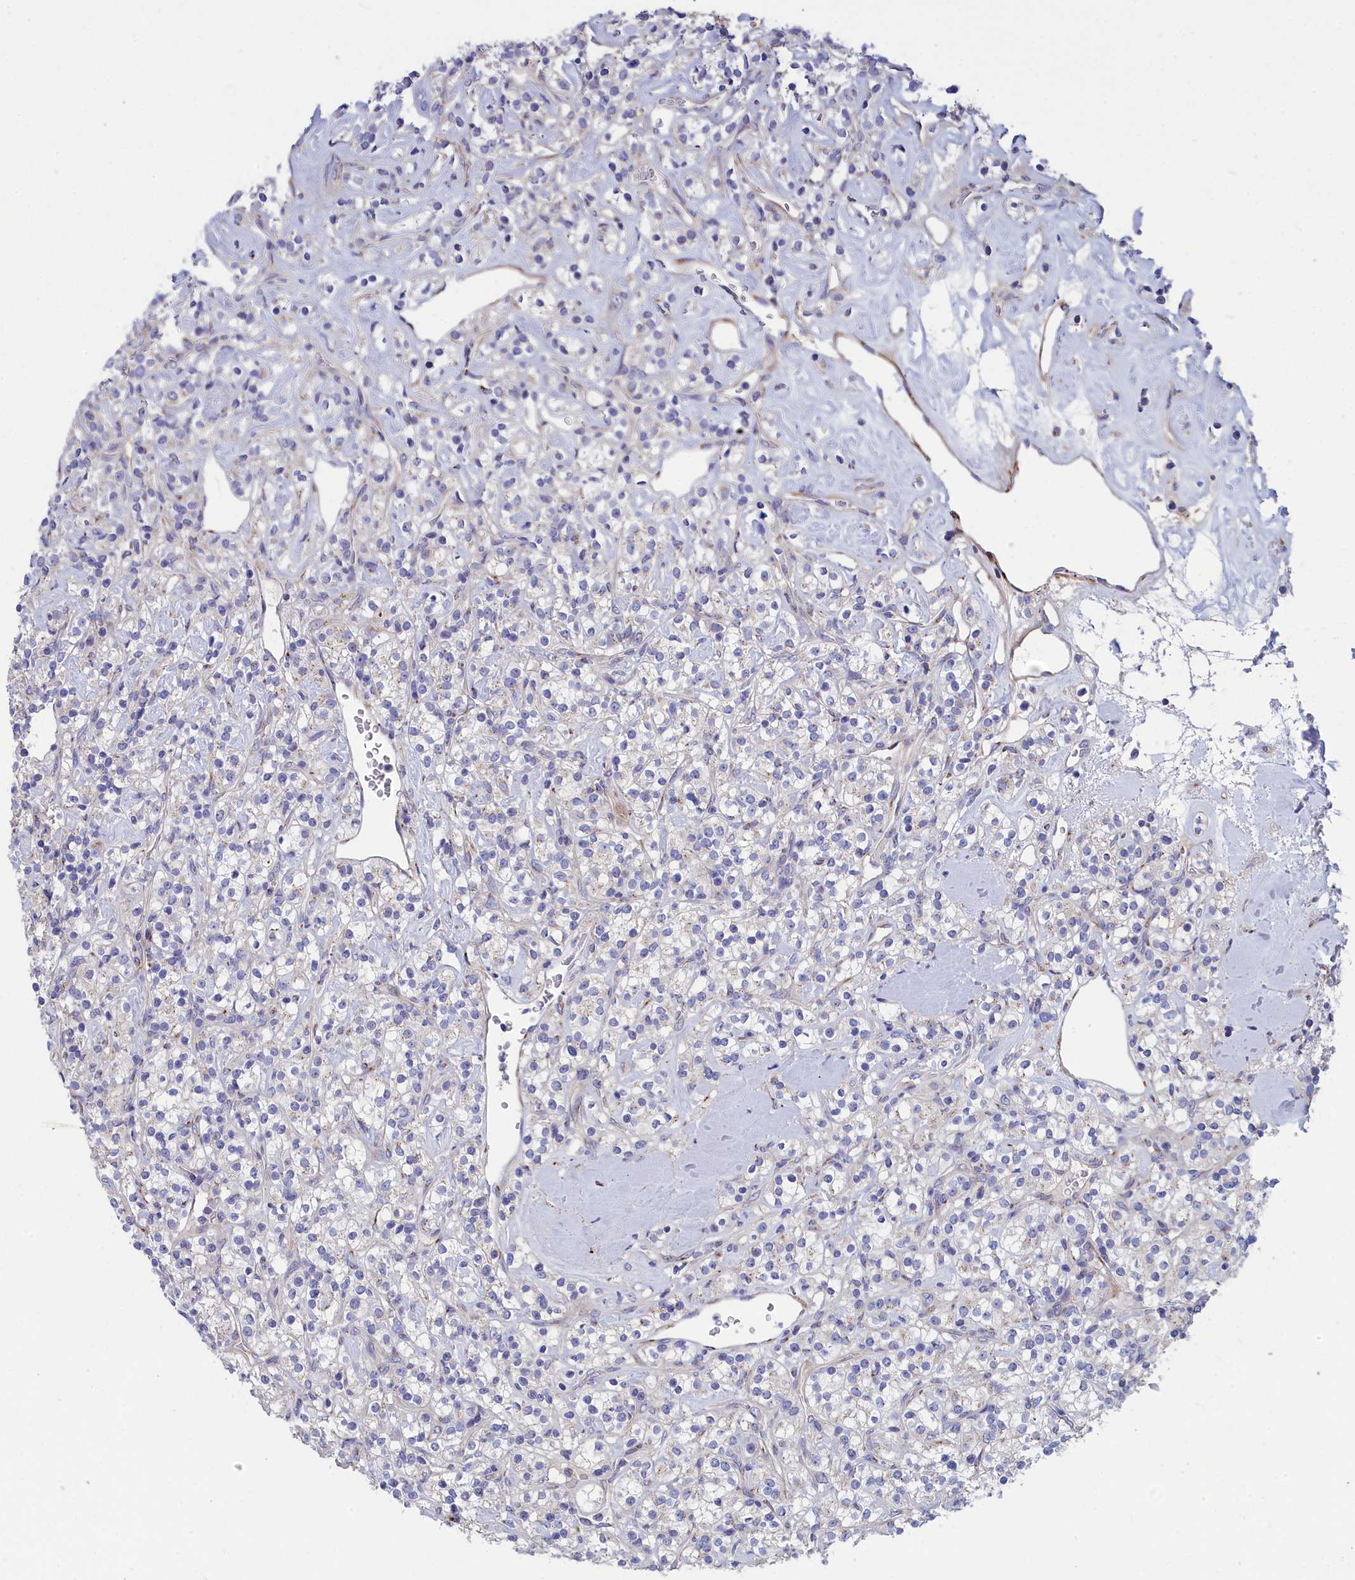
{"staining": {"intensity": "negative", "quantity": "none", "location": "none"}, "tissue": "renal cancer", "cell_type": "Tumor cells", "image_type": "cancer", "snomed": [{"axis": "morphology", "description": "Adenocarcinoma, NOS"}, {"axis": "topography", "description": "Kidney"}], "caption": "Immunohistochemistry photomicrograph of neoplastic tissue: adenocarcinoma (renal) stained with DAB exhibits no significant protein positivity in tumor cells. (Brightfield microscopy of DAB (3,3'-diaminobenzidine) IHC at high magnification).", "gene": "TUBGCP4", "patient": {"sex": "male", "age": 77}}